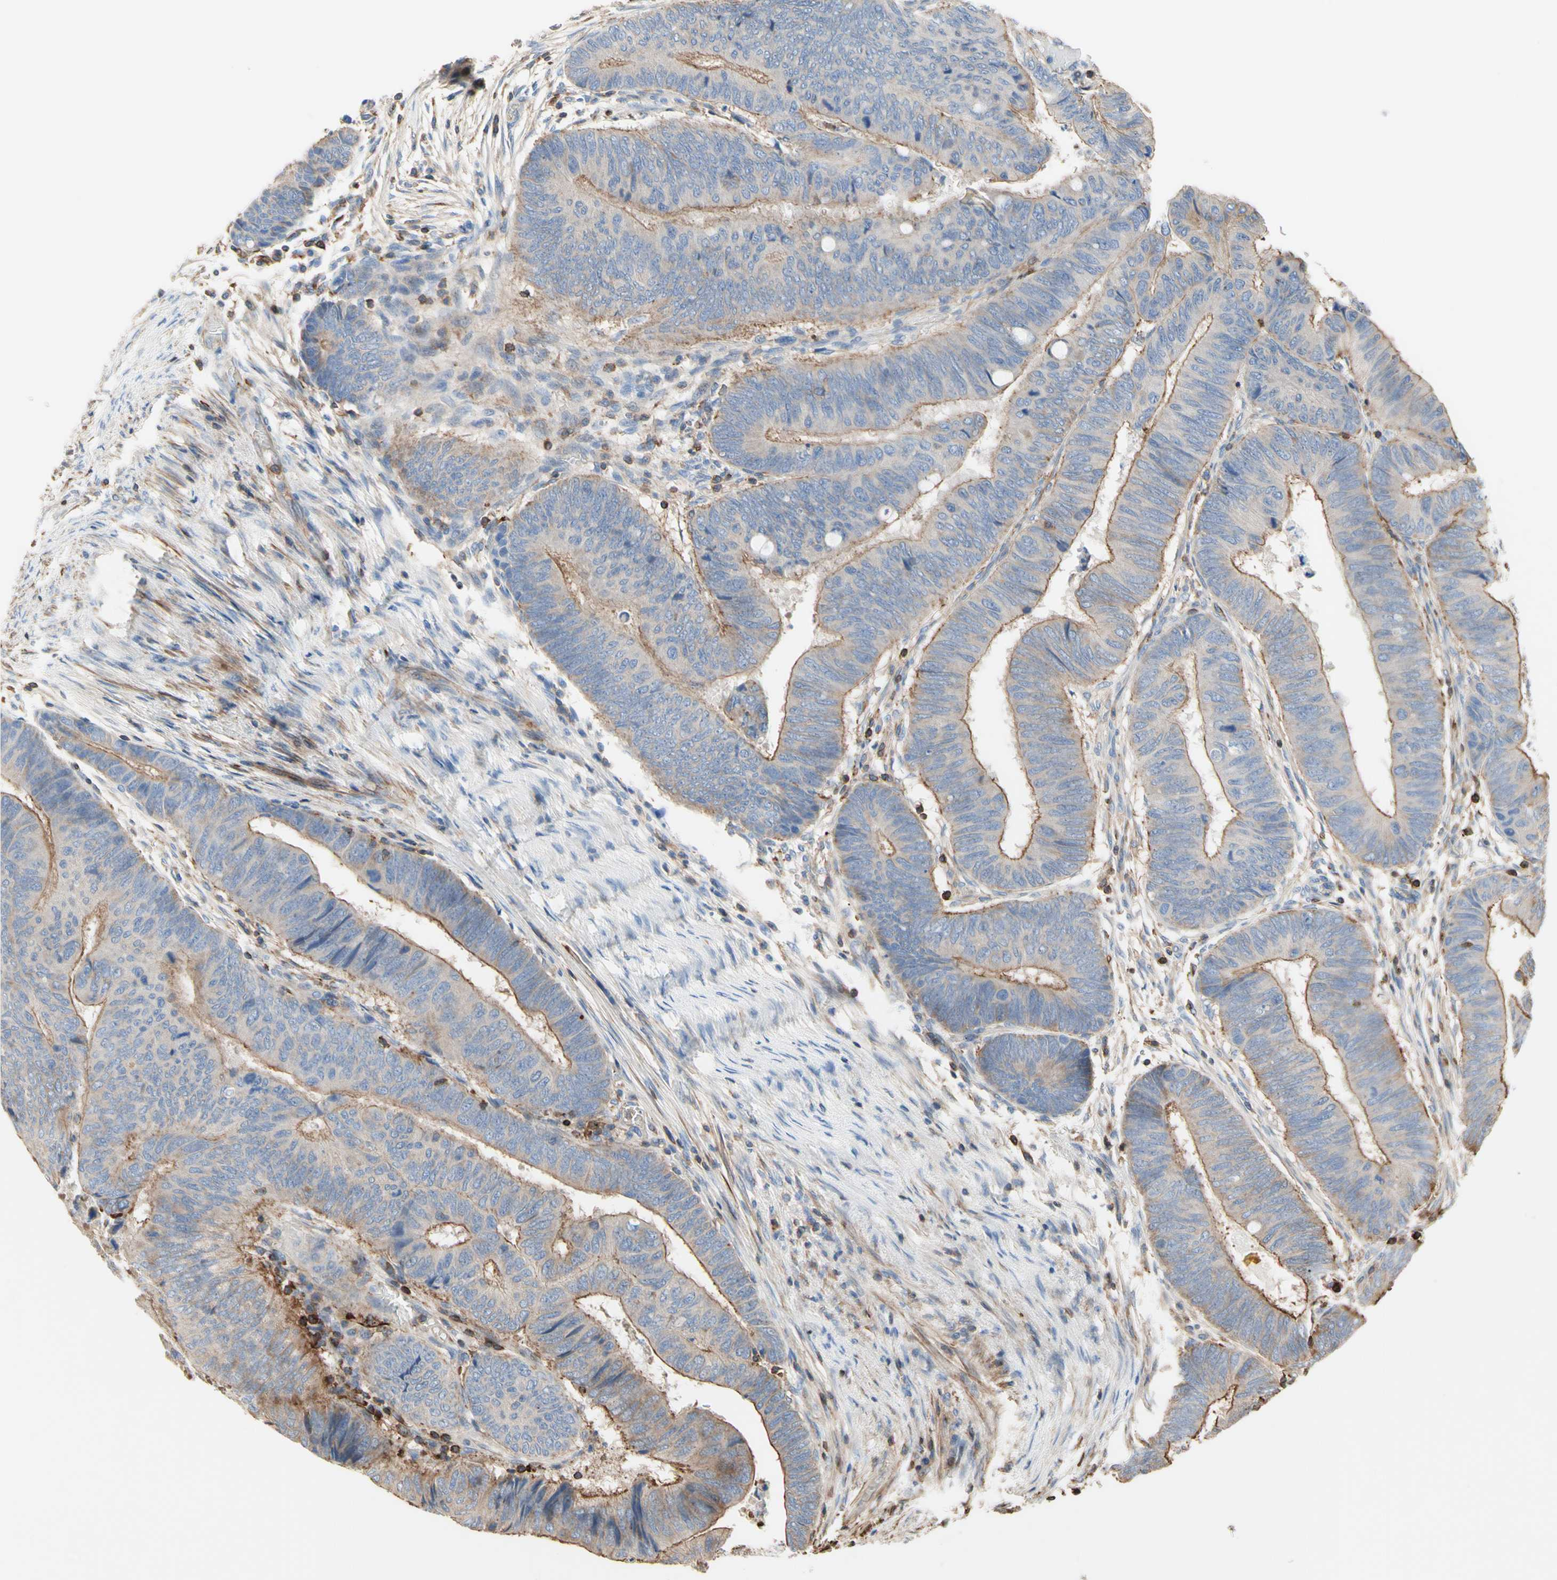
{"staining": {"intensity": "moderate", "quantity": "25%-75%", "location": "cytoplasmic/membranous"}, "tissue": "colorectal cancer", "cell_type": "Tumor cells", "image_type": "cancer", "snomed": [{"axis": "morphology", "description": "Normal tissue, NOS"}, {"axis": "morphology", "description": "Adenocarcinoma, NOS"}, {"axis": "topography", "description": "Rectum"}, {"axis": "topography", "description": "Peripheral nerve tissue"}], "caption": "The photomicrograph exhibits staining of colorectal adenocarcinoma, revealing moderate cytoplasmic/membranous protein expression (brown color) within tumor cells. (DAB (3,3'-diaminobenzidine) IHC with brightfield microscopy, high magnification).", "gene": "SEMA4C", "patient": {"sex": "male", "age": 92}}